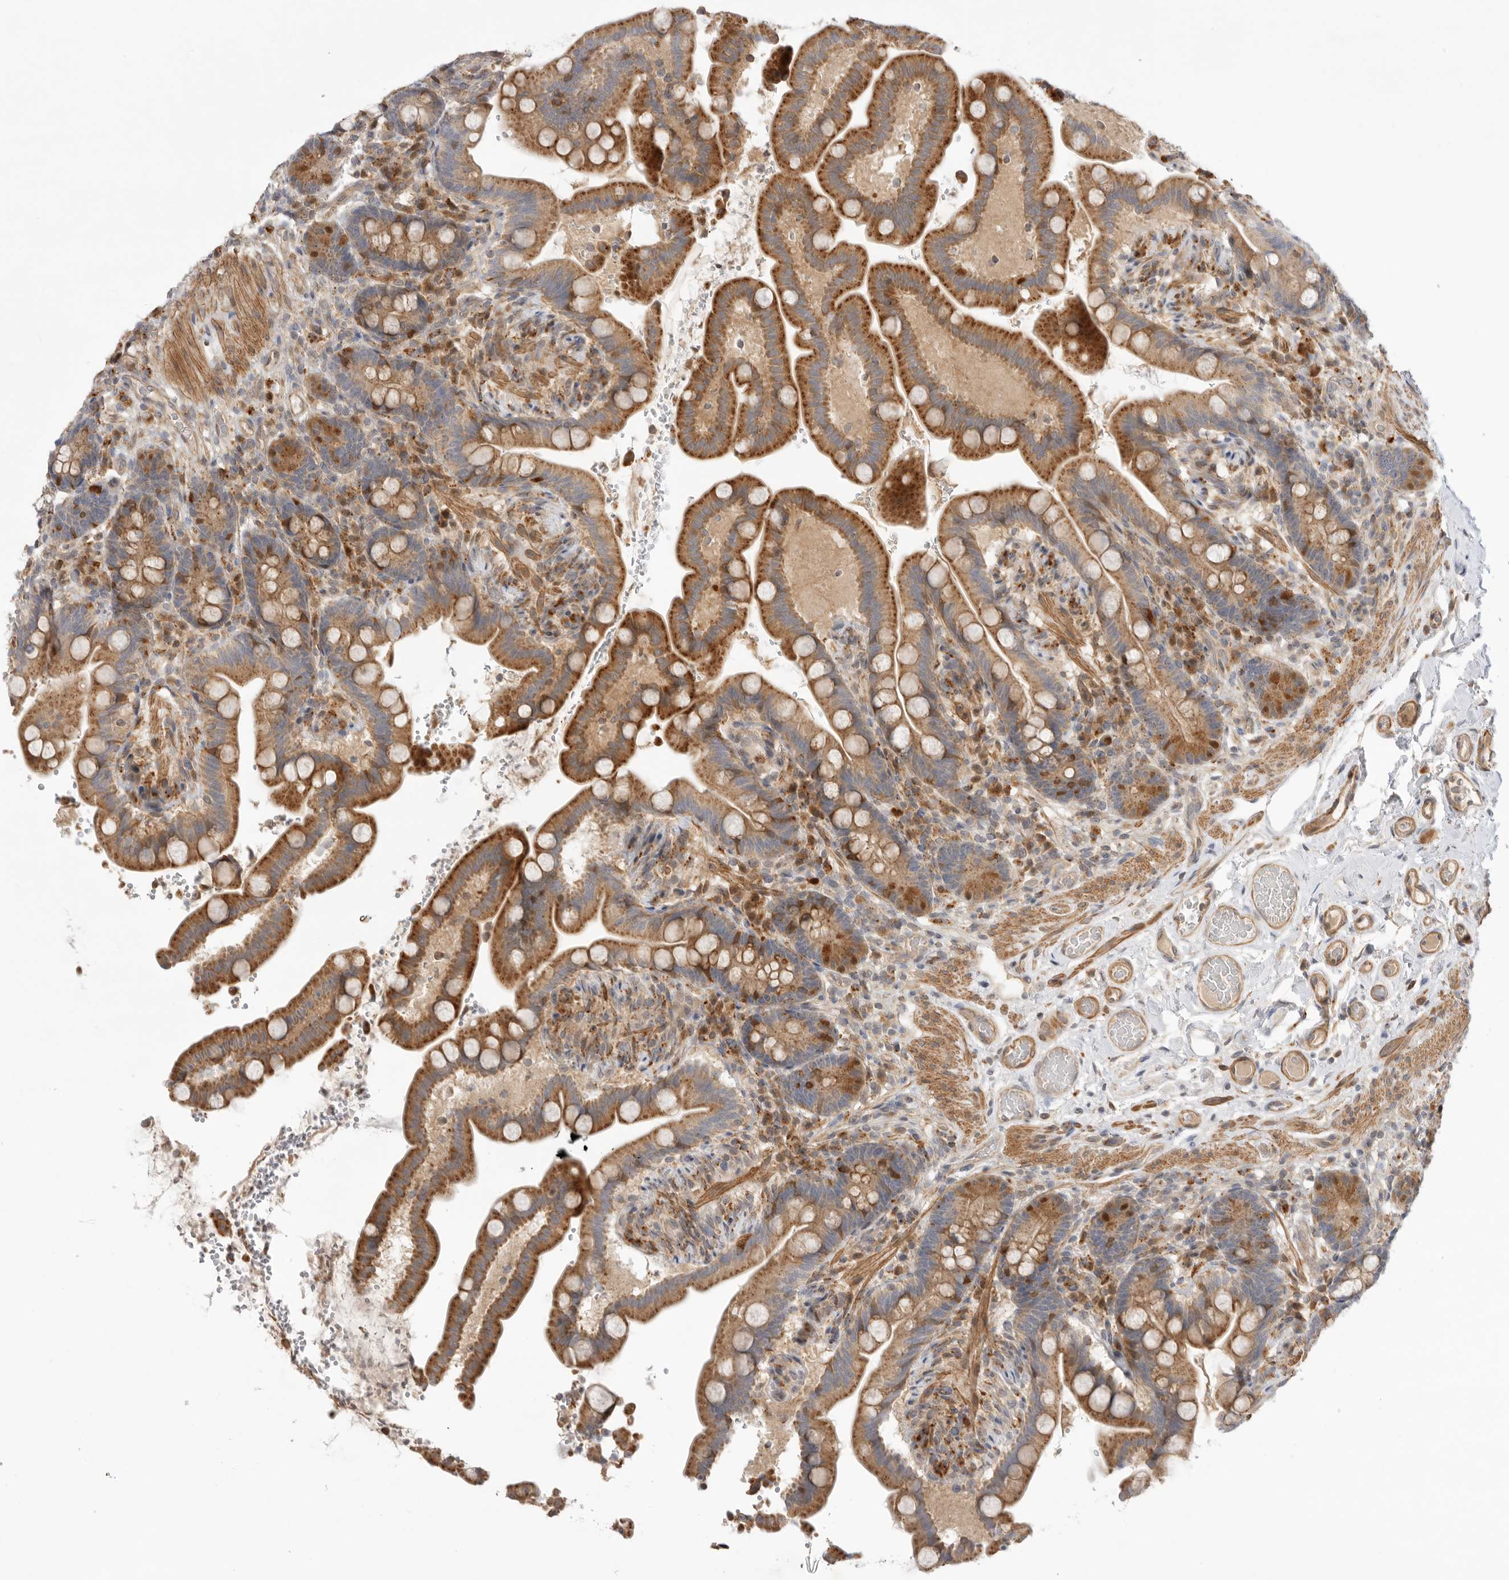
{"staining": {"intensity": "moderate", "quantity": ">75%", "location": "cytoplasmic/membranous"}, "tissue": "colon", "cell_type": "Endothelial cells", "image_type": "normal", "snomed": [{"axis": "morphology", "description": "Normal tissue, NOS"}, {"axis": "topography", "description": "Smooth muscle"}, {"axis": "topography", "description": "Colon"}], "caption": "The histopathology image demonstrates a brown stain indicating the presence of a protein in the cytoplasmic/membranous of endothelial cells in colon. The protein is stained brown, and the nuclei are stained in blue (DAB (3,3'-diaminobenzidine) IHC with brightfield microscopy, high magnification).", "gene": "GNE", "patient": {"sex": "male", "age": 73}}